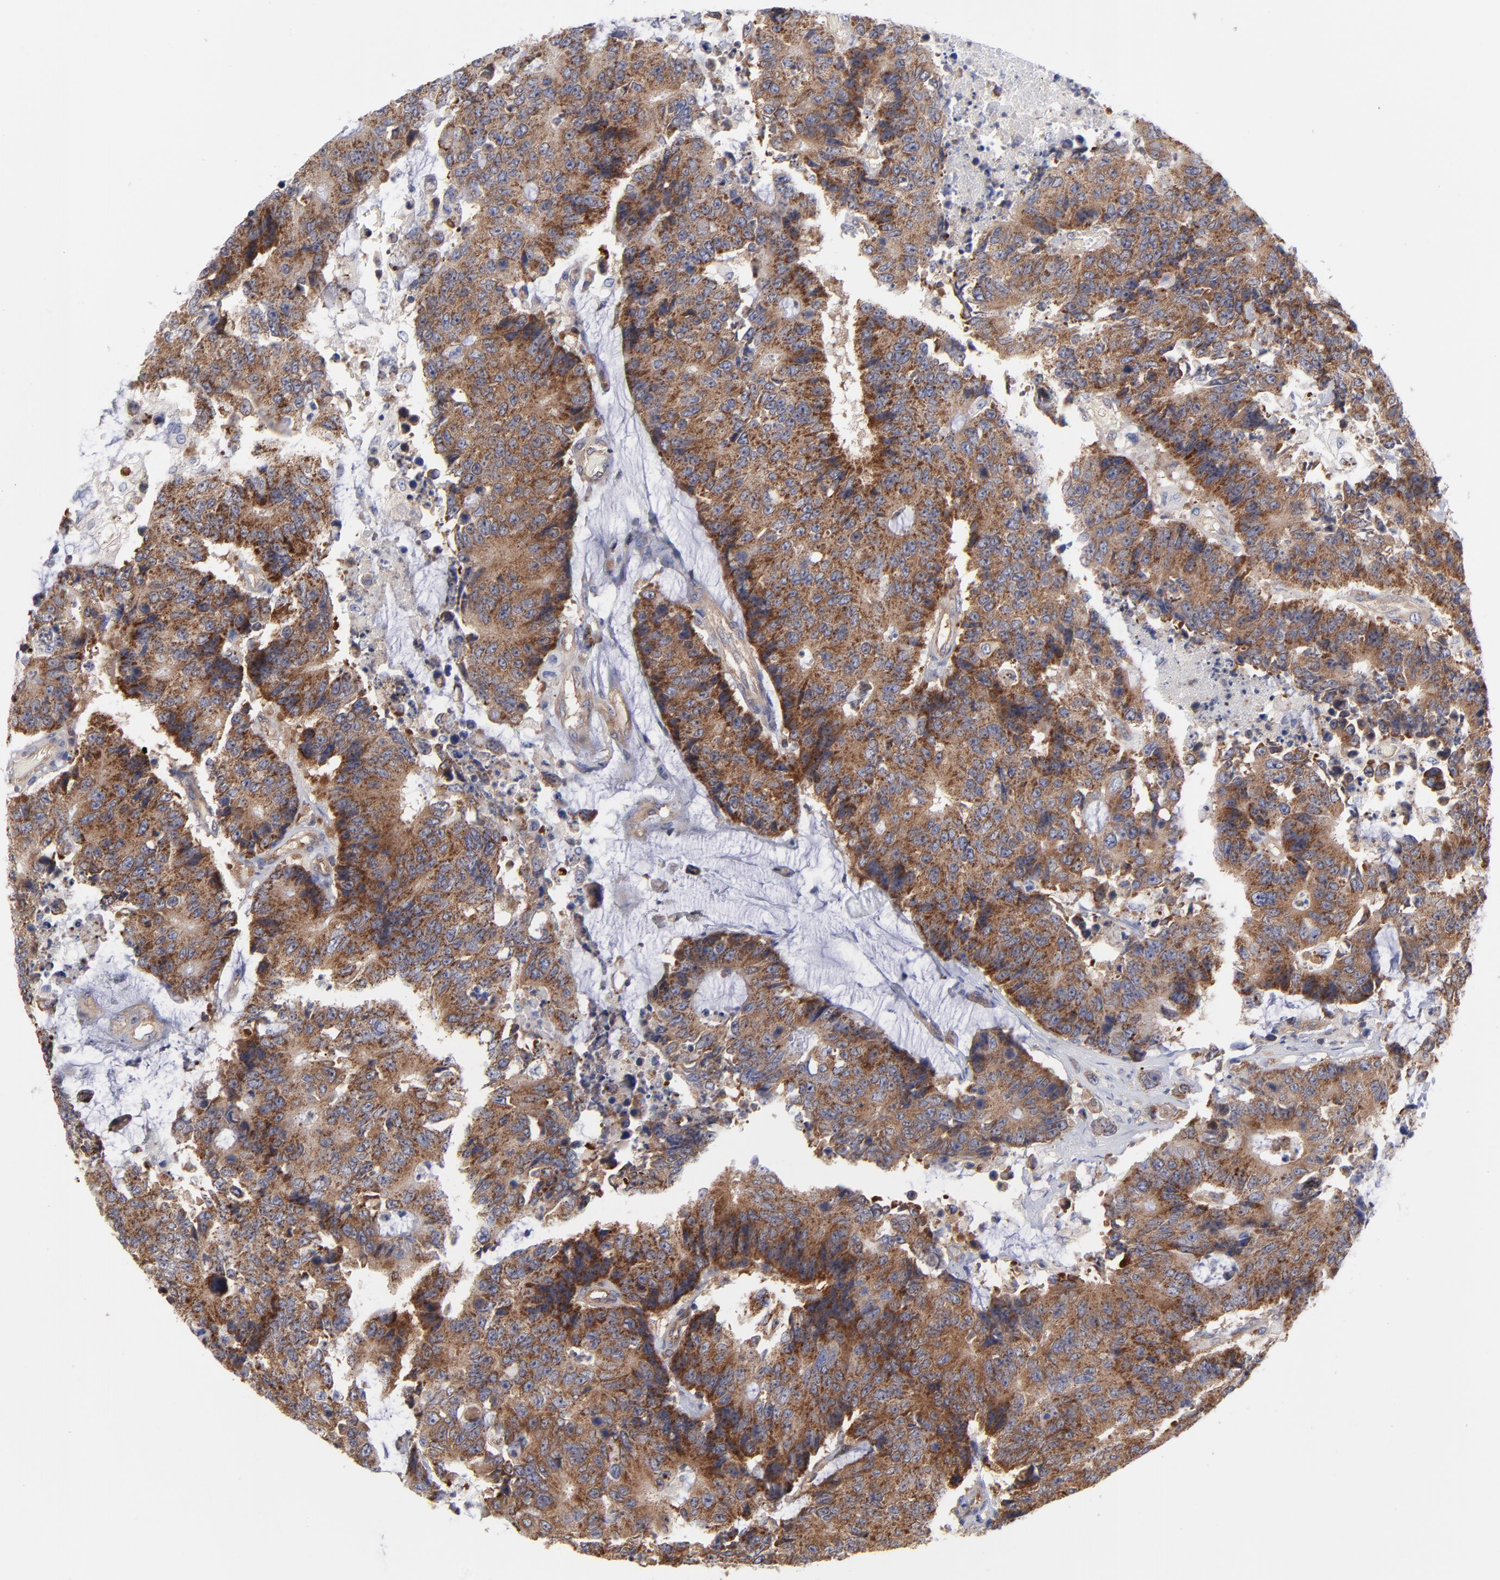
{"staining": {"intensity": "weak", "quantity": ">75%", "location": "cytoplasmic/membranous"}, "tissue": "colorectal cancer", "cell_type": "Tumor cells", "image_type": "cancer", "snomed": [{"axis": "morphology", "description": "Adenocarcinoma, NOS"}, {"axis": "topography", "description": "Colon"}], "caption": "A high-resolution micrograph shows immunohistochemistry (IHC) staining of adenocarcinoma (colorectal), which demonstrates weak cytoplasmic/membranous positivity in approximately >75% of tumor cells.", "gene": "NFKBIA", "patient": {"sex": "female", "age": 86}}